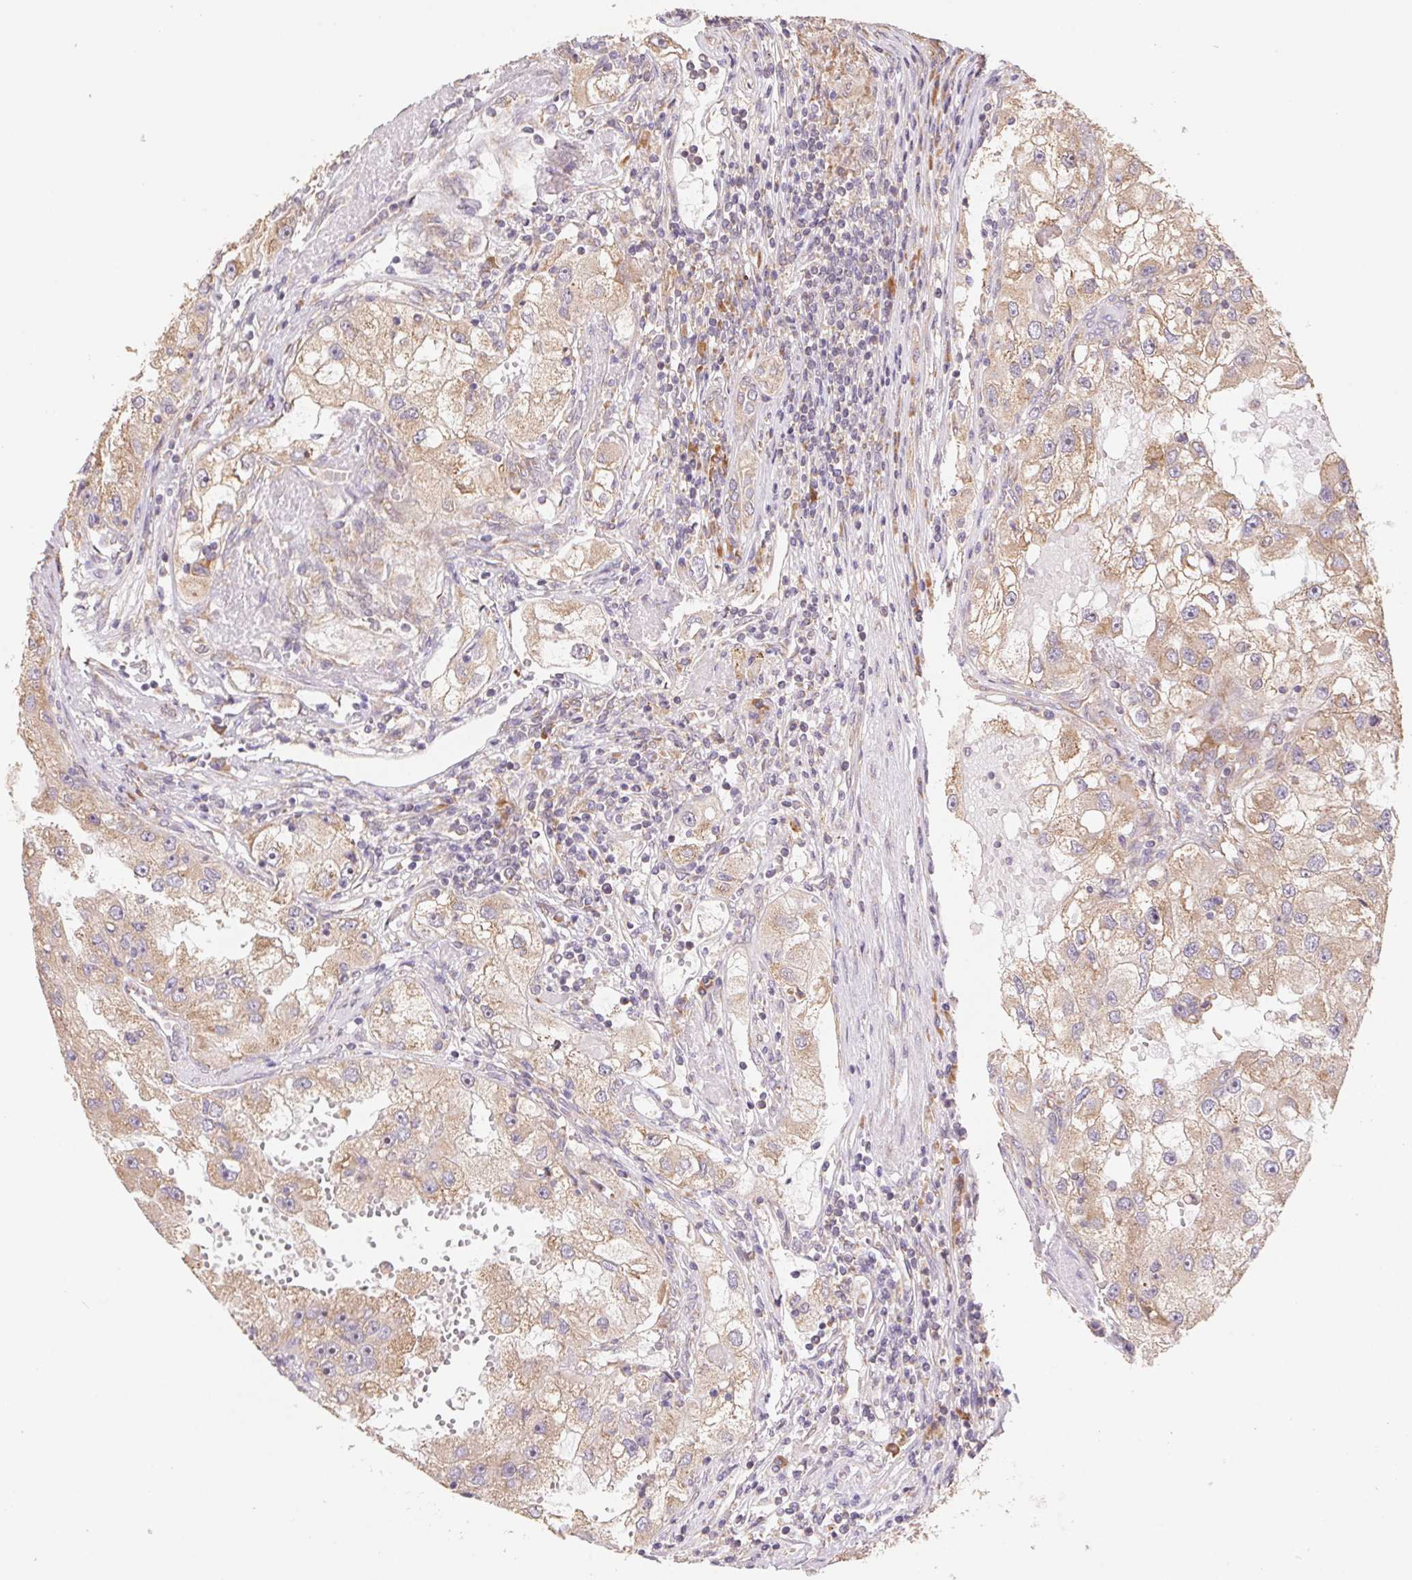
{"staining": {"intensity": "weak", "quantity": ">75%", "location": "cytoplasmic/membranous"}, "tissue": "renal cancer", "cell_type": "Tumor cells", "image_type": "cancer", "snomed": [{"axis": "morphology", "description": "Adenocarcinoma, NOS"}, {"axis": "topography", "description": "Kidney"}], "caption": "Weak cytoplasmic/membranous positivity for a protein is appreciated in about >75% of tumor cells of renal adenocarcinoma using immunohistochemistry.", "gene": "RPL27A", "patient": {"sex": "male", "age": 63}}